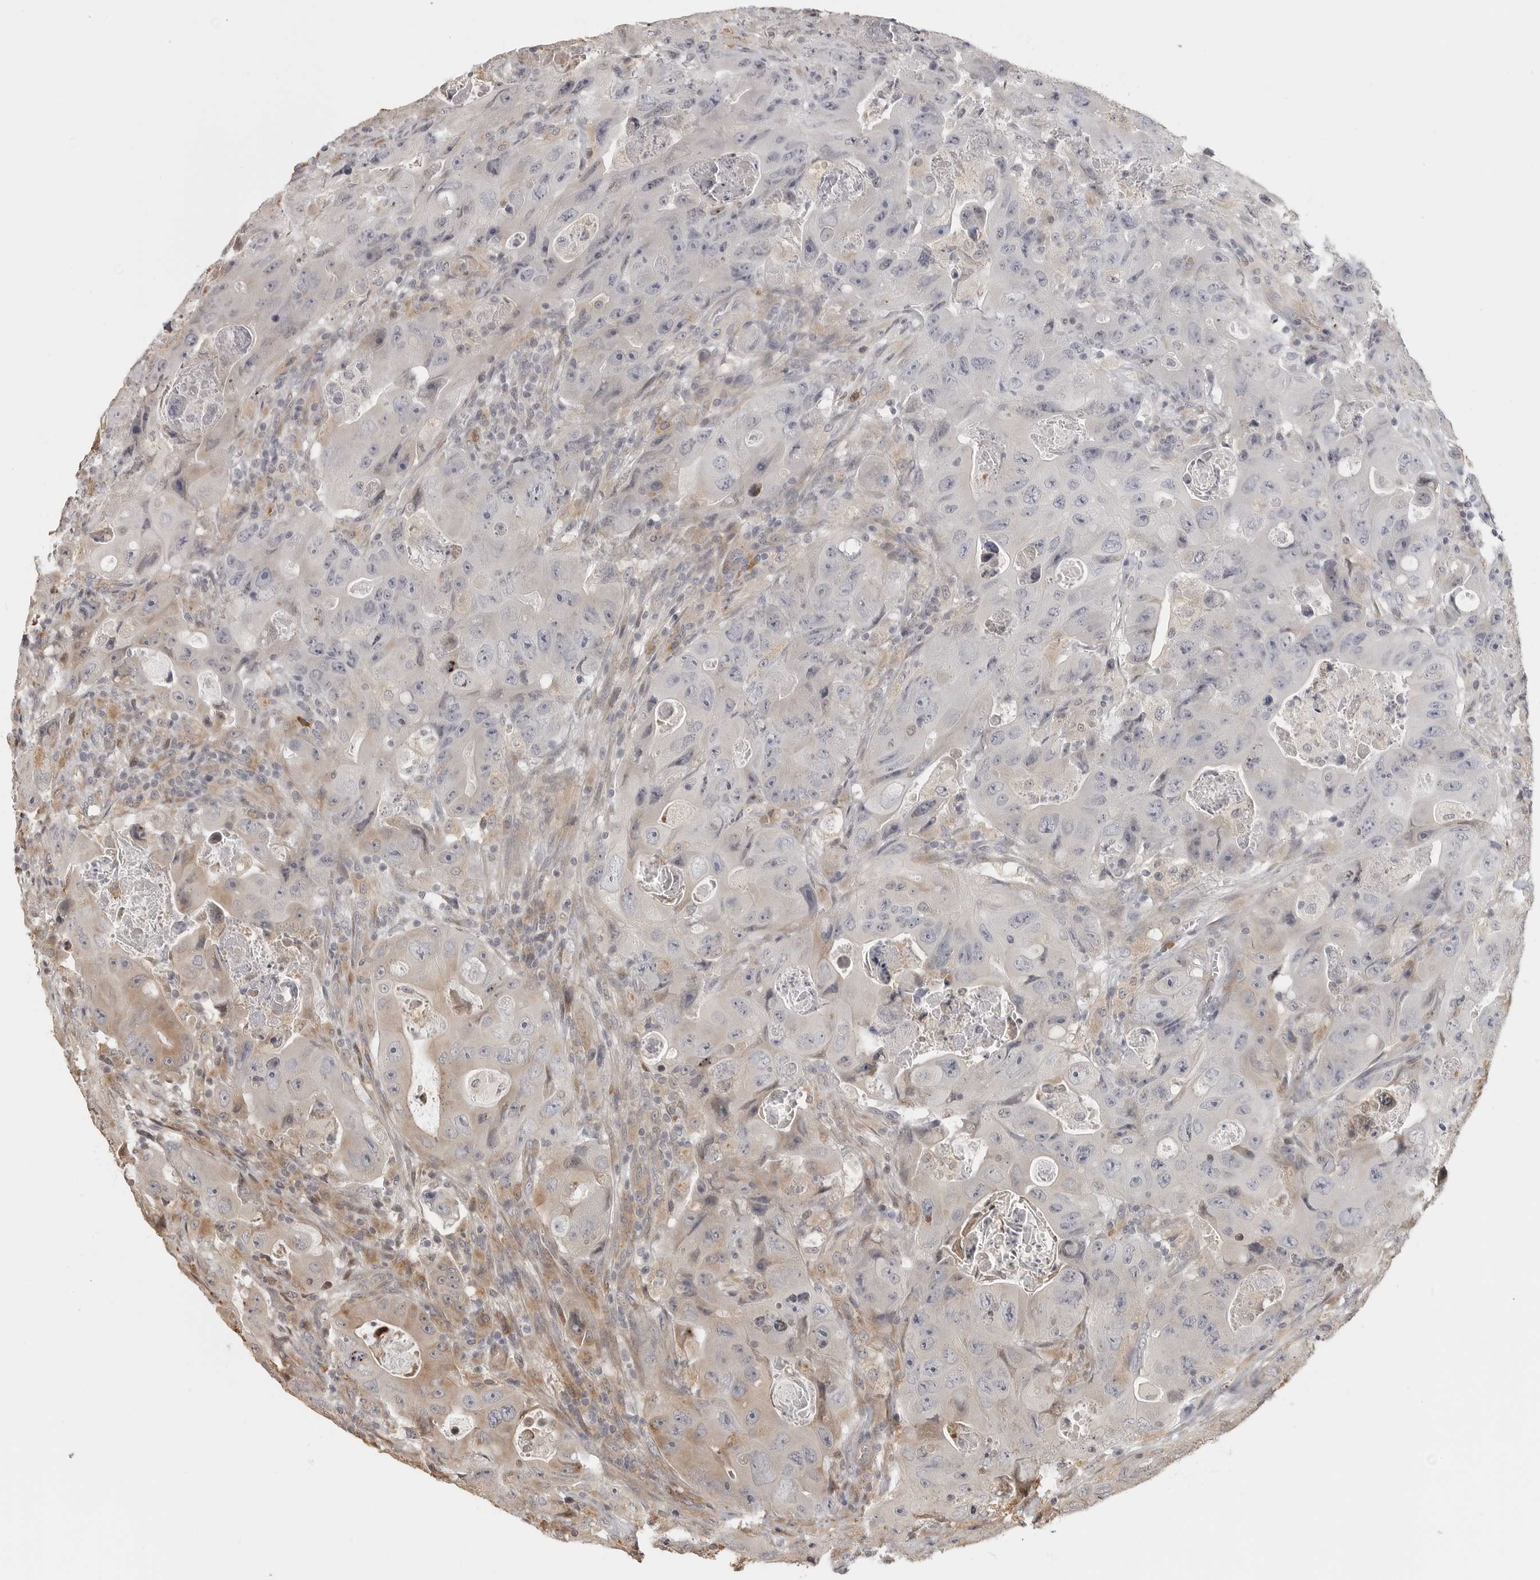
{"staining": {"intensity": "weak", "quantity": "<25%", "location": "cytoplasmic/membranous"}, "tissue": "colorectal cancer", "cell_type": "Tumor cells", "image_type": "cancer", "snomed": [{"axis": "morphology", "description": "Adenocarcinoma, NOS"}, {"axis": "topography", "description": "Colon"}], "caption": "Histopathology image shows no protein staining in tumor cells of colorectal cancer (adenocarcinoma) tissue. (Brightfield microscopy of DAB immunohistochemistry at high magnification).", "gene": "IDO1", "patient": {"sex": "female", "age": 46}}